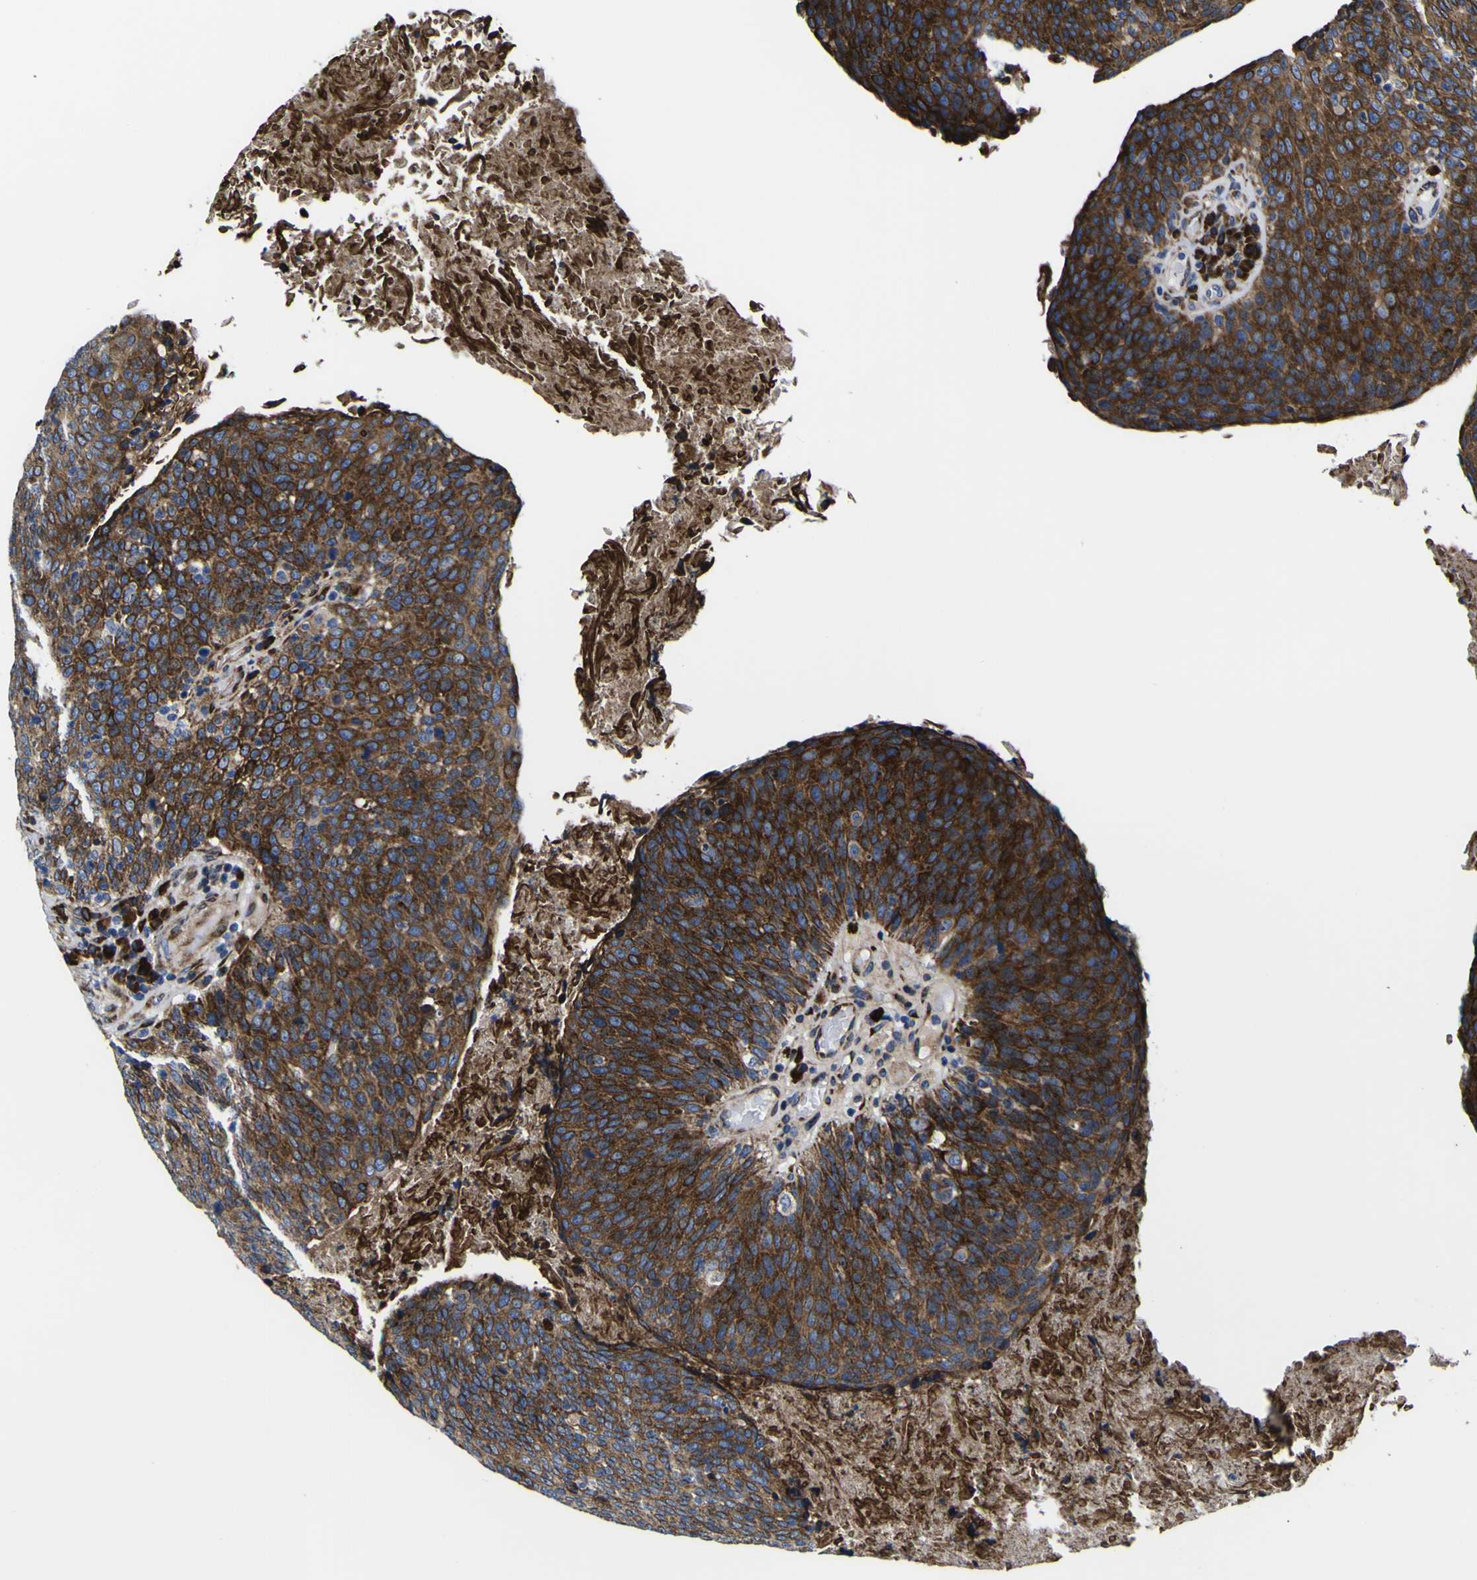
{"staining": {"intensity": "strong", "quantity": ">75%", "location": "cytoplasmic/membranous"}, "tissue": "head and neck cancer", "cell_type": "Tumor cells", "image_type": "cancer", "snomed": [{"axis": "morphology", "description": "Squamous cell carcinoma, NOS"}, {"axis": "morphology", "description": "Squamous cell carcinoma, metastatic, NOS"}, {"axis": "topography", "description": "Lymph node"}, {"axis": "topography", "description": "Head-Neck"}], "caption": "High-magnification brightfield microscopy of head and neck metastatic squamous cell carcinoma stained with DAB (brown) and counterstained with hematoxylin (blue). tumor cells exhibit strong cytoplasmic/membranous staining is present in about>75% of cells. The protein of interest is stained brown, and the nuclei are stained in blue (DAB (3,3'-diaminobenzidine) IHC with brightfield microscopy, high magnification).", "gene": "SCD", "patient": {"sex": "male", "age": 62}}